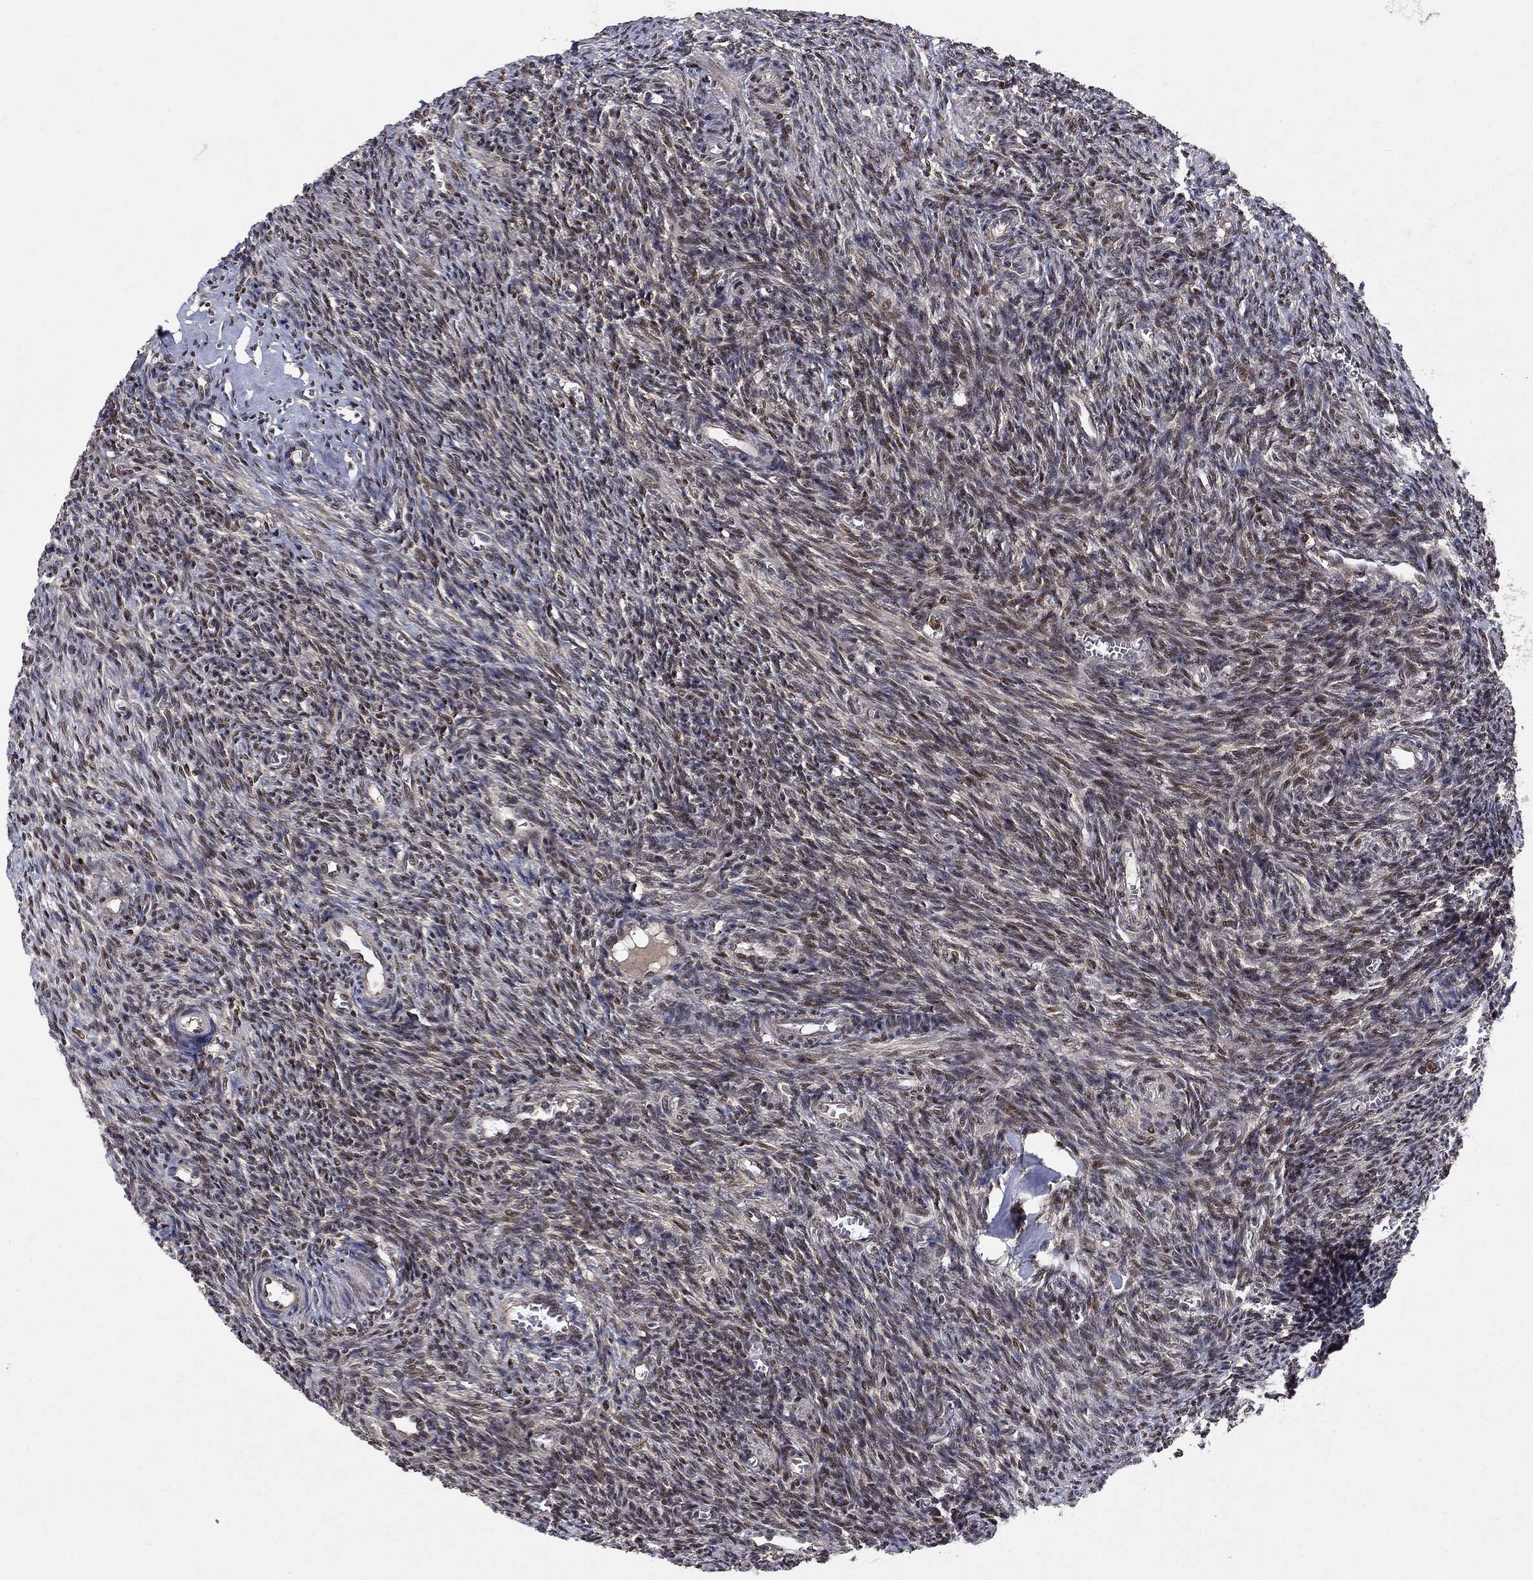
{"staining": {"intensity": "moderate", "quantity": ">75%", "location": "cytoplasmic/membranous,nuclear"}, "tissue": "ovary", "cell_type": "Follicle cells", "image_type": "normal", "snomed": [{"axis": "morphology", "description": "Normal tissue, NOS"}, {"axis": "topography", "description": "Ovary"}], "caption": "IHC staining of unremarkable ovary, which displays medium levels of moderate cytoplasmic/membranous,nuclear positivity in about >75% of follicle cells indicating moderate cytoplasmic/membranous,nuclear protein expression. The staining was performed using DAB (3,3'-diaminobenzidine) (brown) for protein detection and nuclei were counterstained in hematoxylin (blue).", "gene": "CCDC66", "patient": {"sex": "female", "age": 27}}